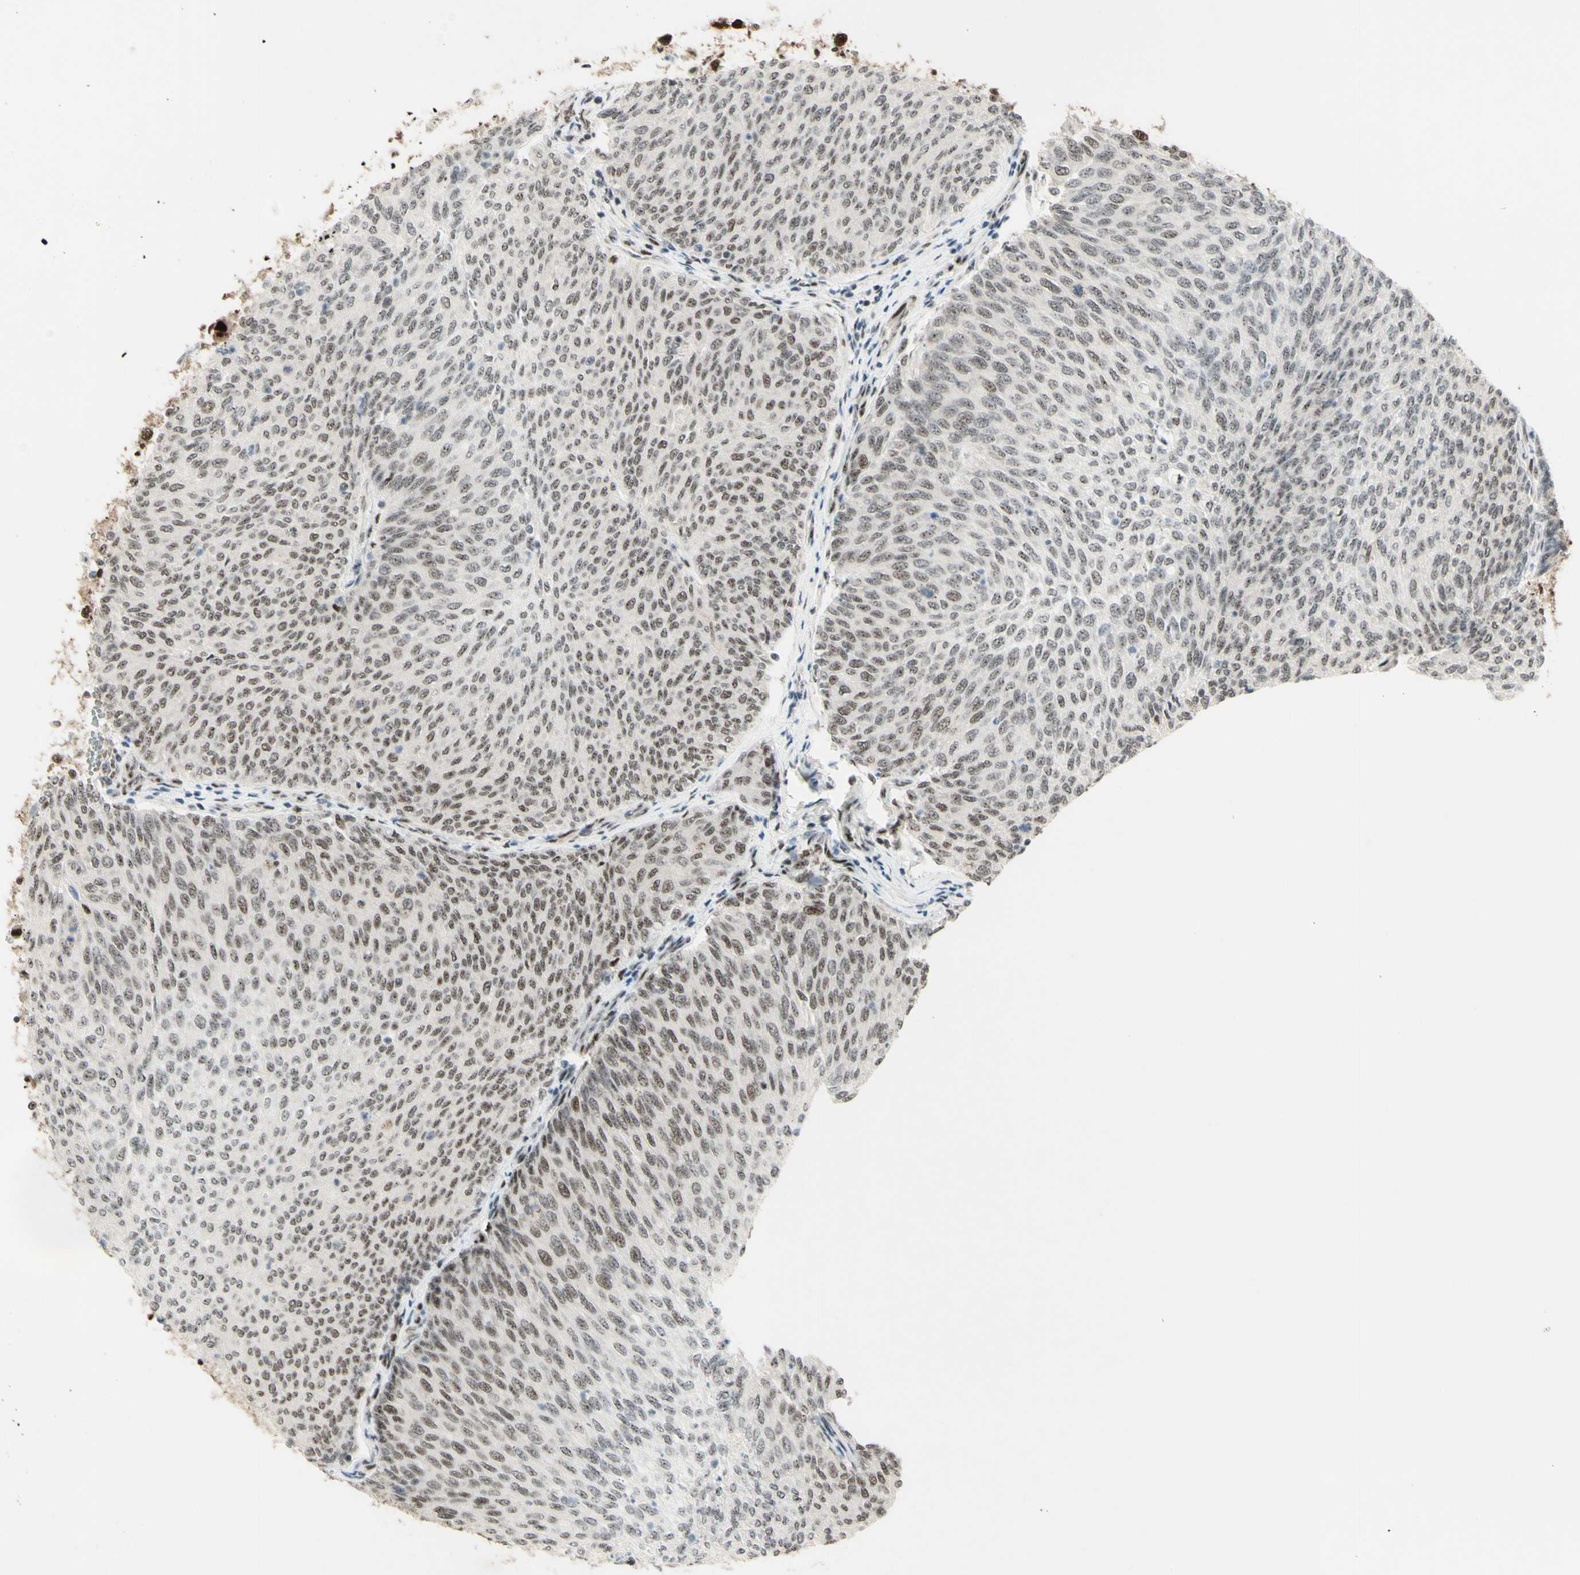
{"staining": {"intensity": "moderate", "quantity": "25%-75%", "location": "nuclear"}, "tissue": "urothelial cancer", "cell_type": "Tumor cells", "image_type": "cancer", "snomed": [{"axis": "morphology", "description": "Urothelial carcinoma, Low grade"}, {"axis": "topography", "description": "Urinary bladder"}], "caption": "Immunohistochemical staining of urothelial cancer displays medium levels of moderate nuclear protein staining in about 25%-75% of tumor cells.", "gene": "DHX9", "patient": {"sex": "female", "age": 79}}